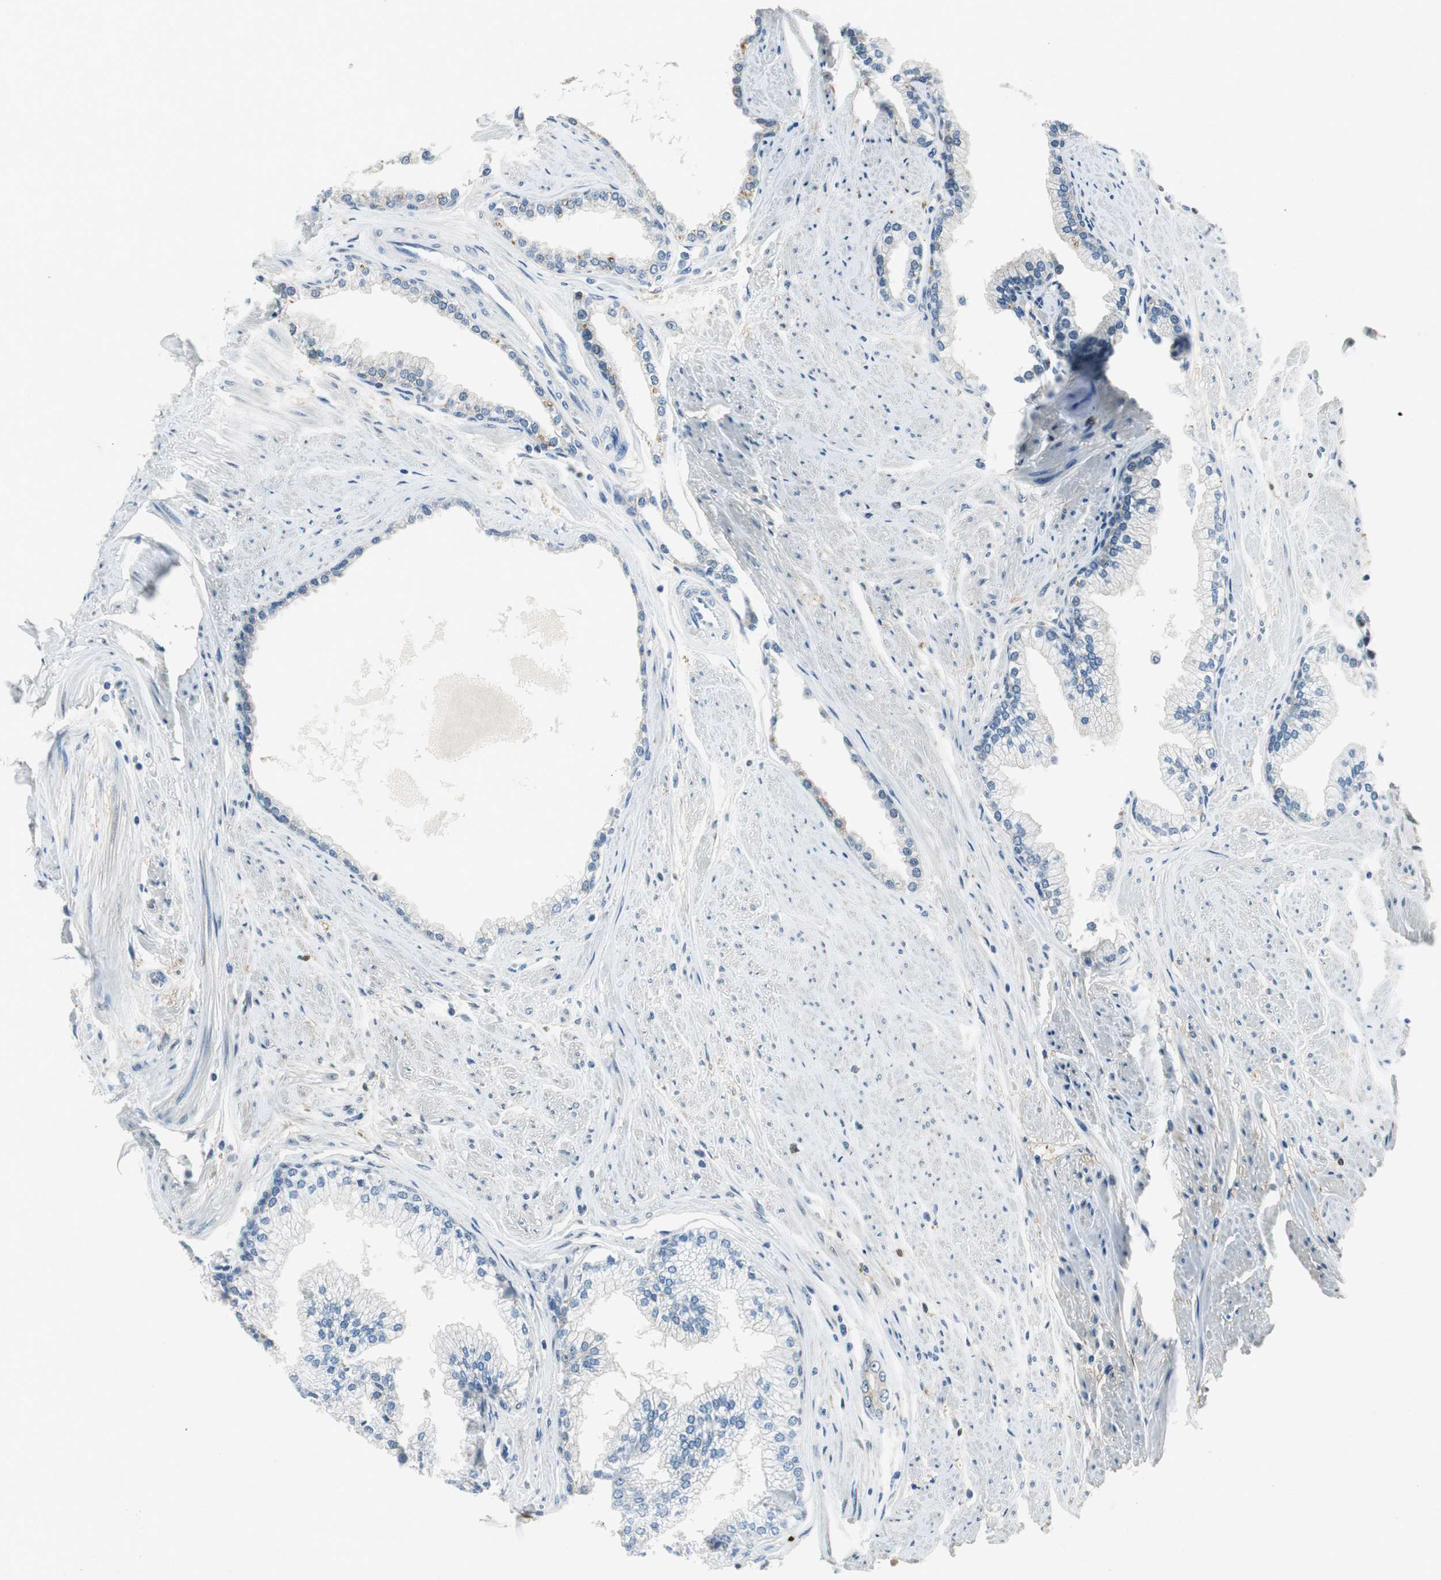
{"staining": {"intensity": "negative", "quantity": "none", "location": "none"}, "tissue": "prostate", "cell_type": "Glandular cells", "image_type": "normal", "snomed": [{"axis": "morphology", "description": "Normal tissue, NOS"}, {"axis": "topography", "description": "Prostate"}], "caption": "High power microscopy photomicrograph of an IHC image of unremarkable prostate, revealing no significant expression in glandular cells.", "gene": "ME1", "patient": {"sex": "male", "age": 64}}